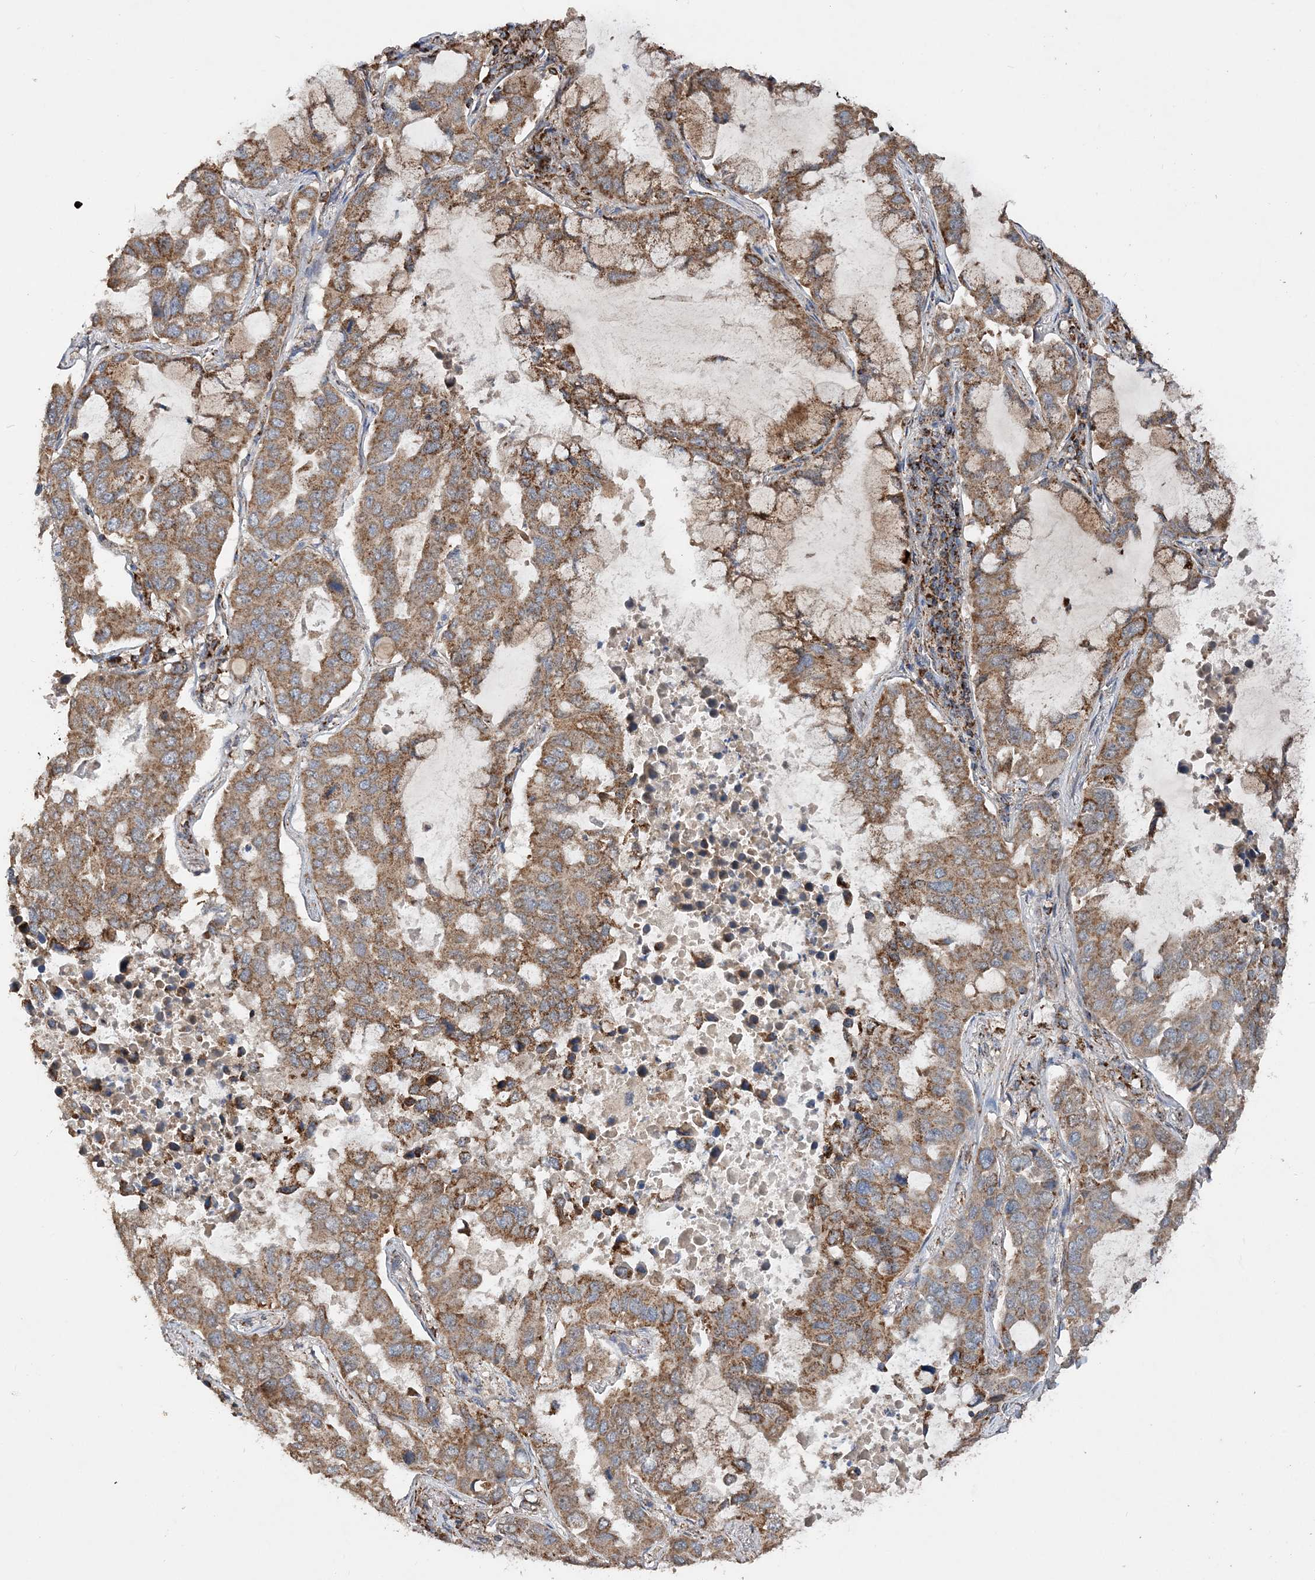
{"staining": {"intensity": "moderate", "quantity": ">75%", "location": "cytoplasmic/membranous"}, "tissue": "lung cancer", "cell_type": "Tumor cells", "image_type": "cancer", "snomed": [{"axis": "morphology", "description": "Adenocarcinoma, NOS"}, {"axis": "topography", "description": "Lung"}], "caption": "This photomicrograph displays lung adenocarcinoma stained with immunohistochemistry (IHC) to label a protein in brown. The cytoplasmic/membranous of tumor cells show moderate positivity for the protein. Nuclei are counter-stained blue.", "gene": "POC5", "patient": {"sex": "male", "age": 64}}